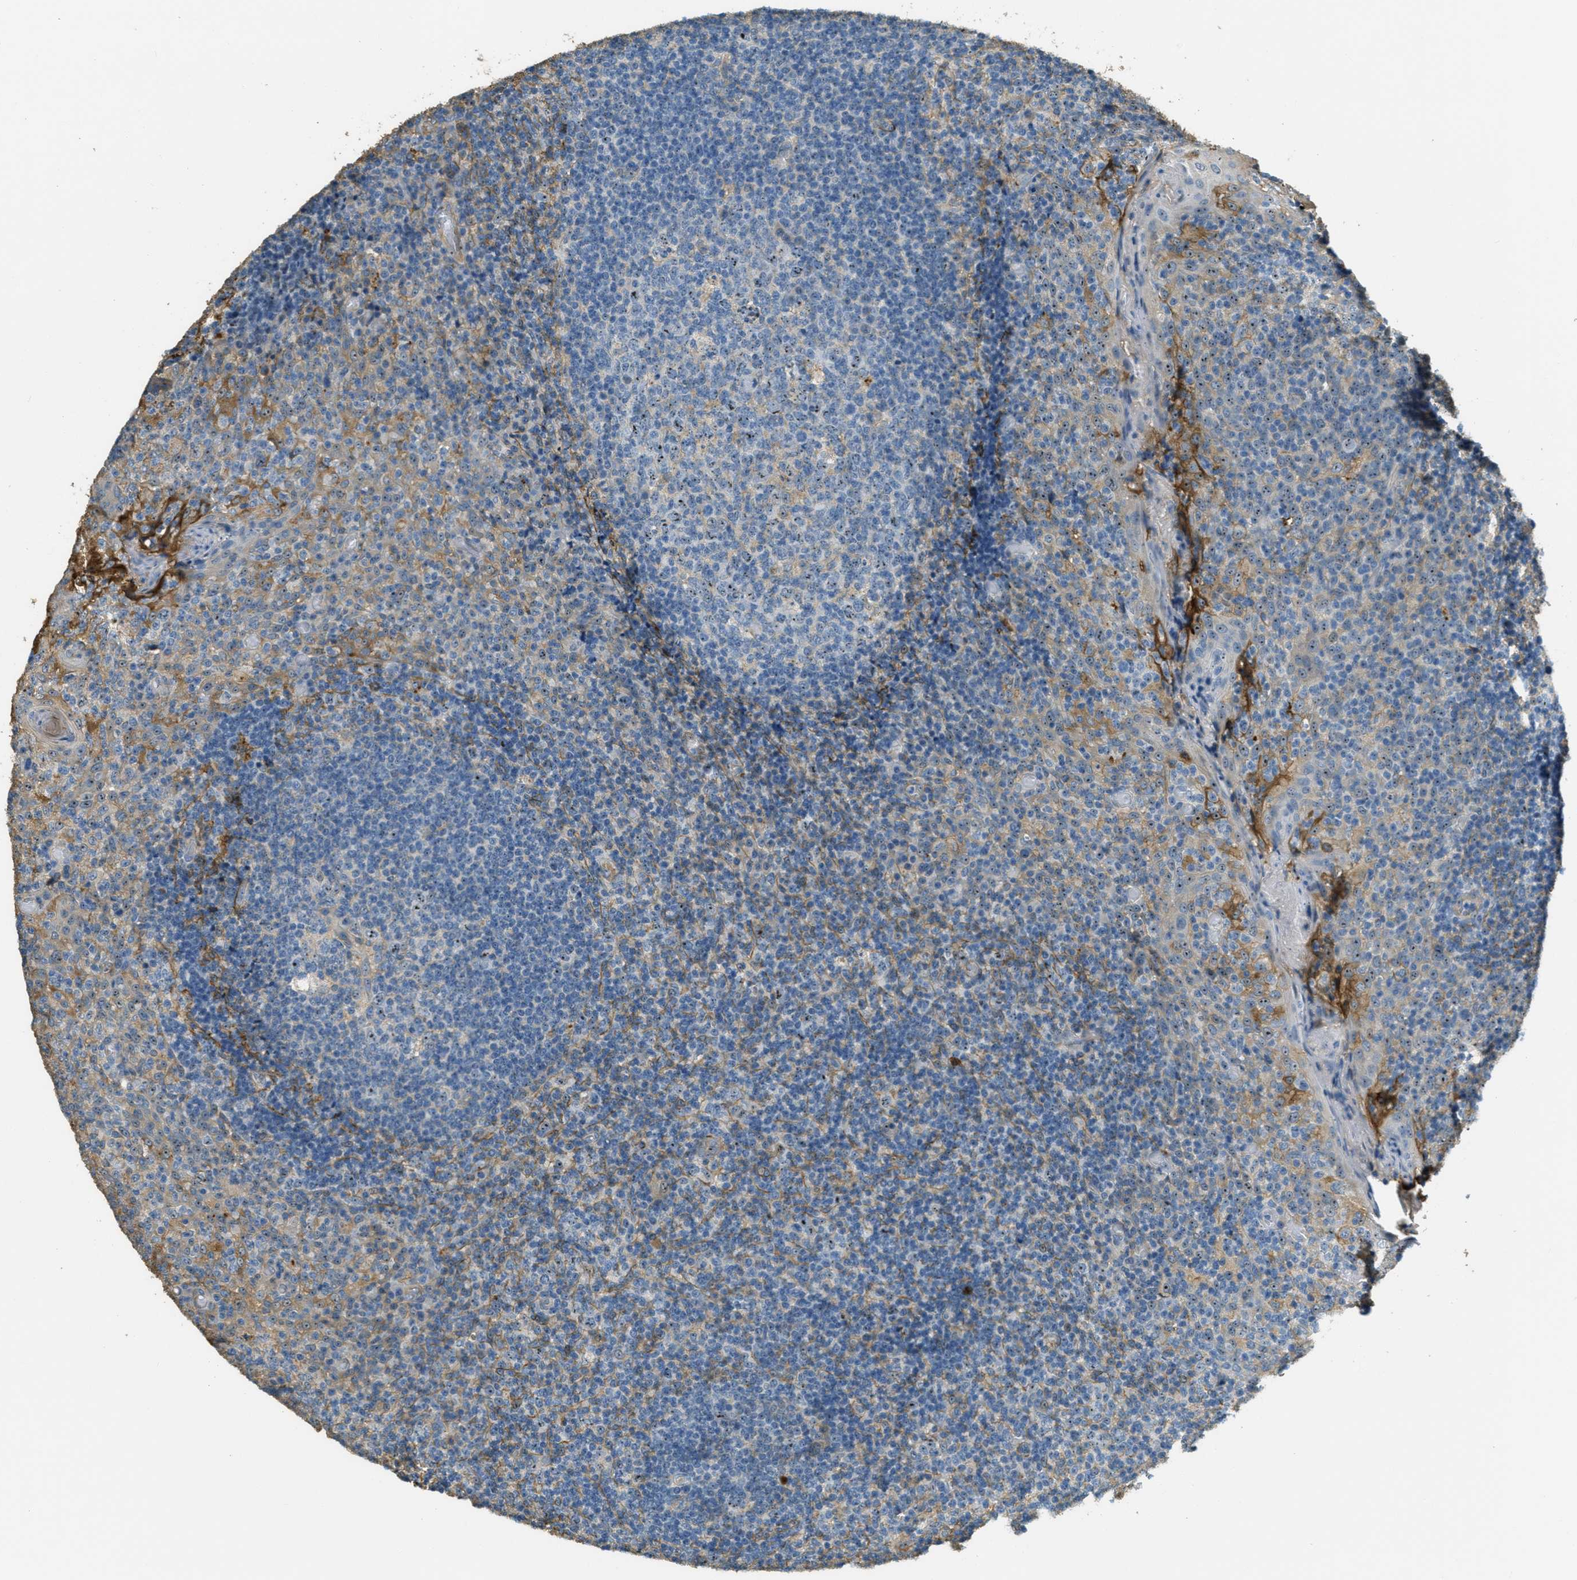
{"staining": {"intensity": "moderate", "quantity": "25%-75%", "location": "nuclear"}, "tissue": "tonsil", "cell_type": "Germinal center cells", "image_type": "normal", "snomed": [{"axis": "morphology", "description": "Normal tissue, NOS"}, {"axis": "topography", "description": "Tonsil"}], "caption": "Brown immunohistochemical staining in unremarkable human tonsil displays moderate nuclear positivity in about 25%-75% of germinal center cells.", "gene": "OSMR", "patient": {"sex": "female", "age": 19}}